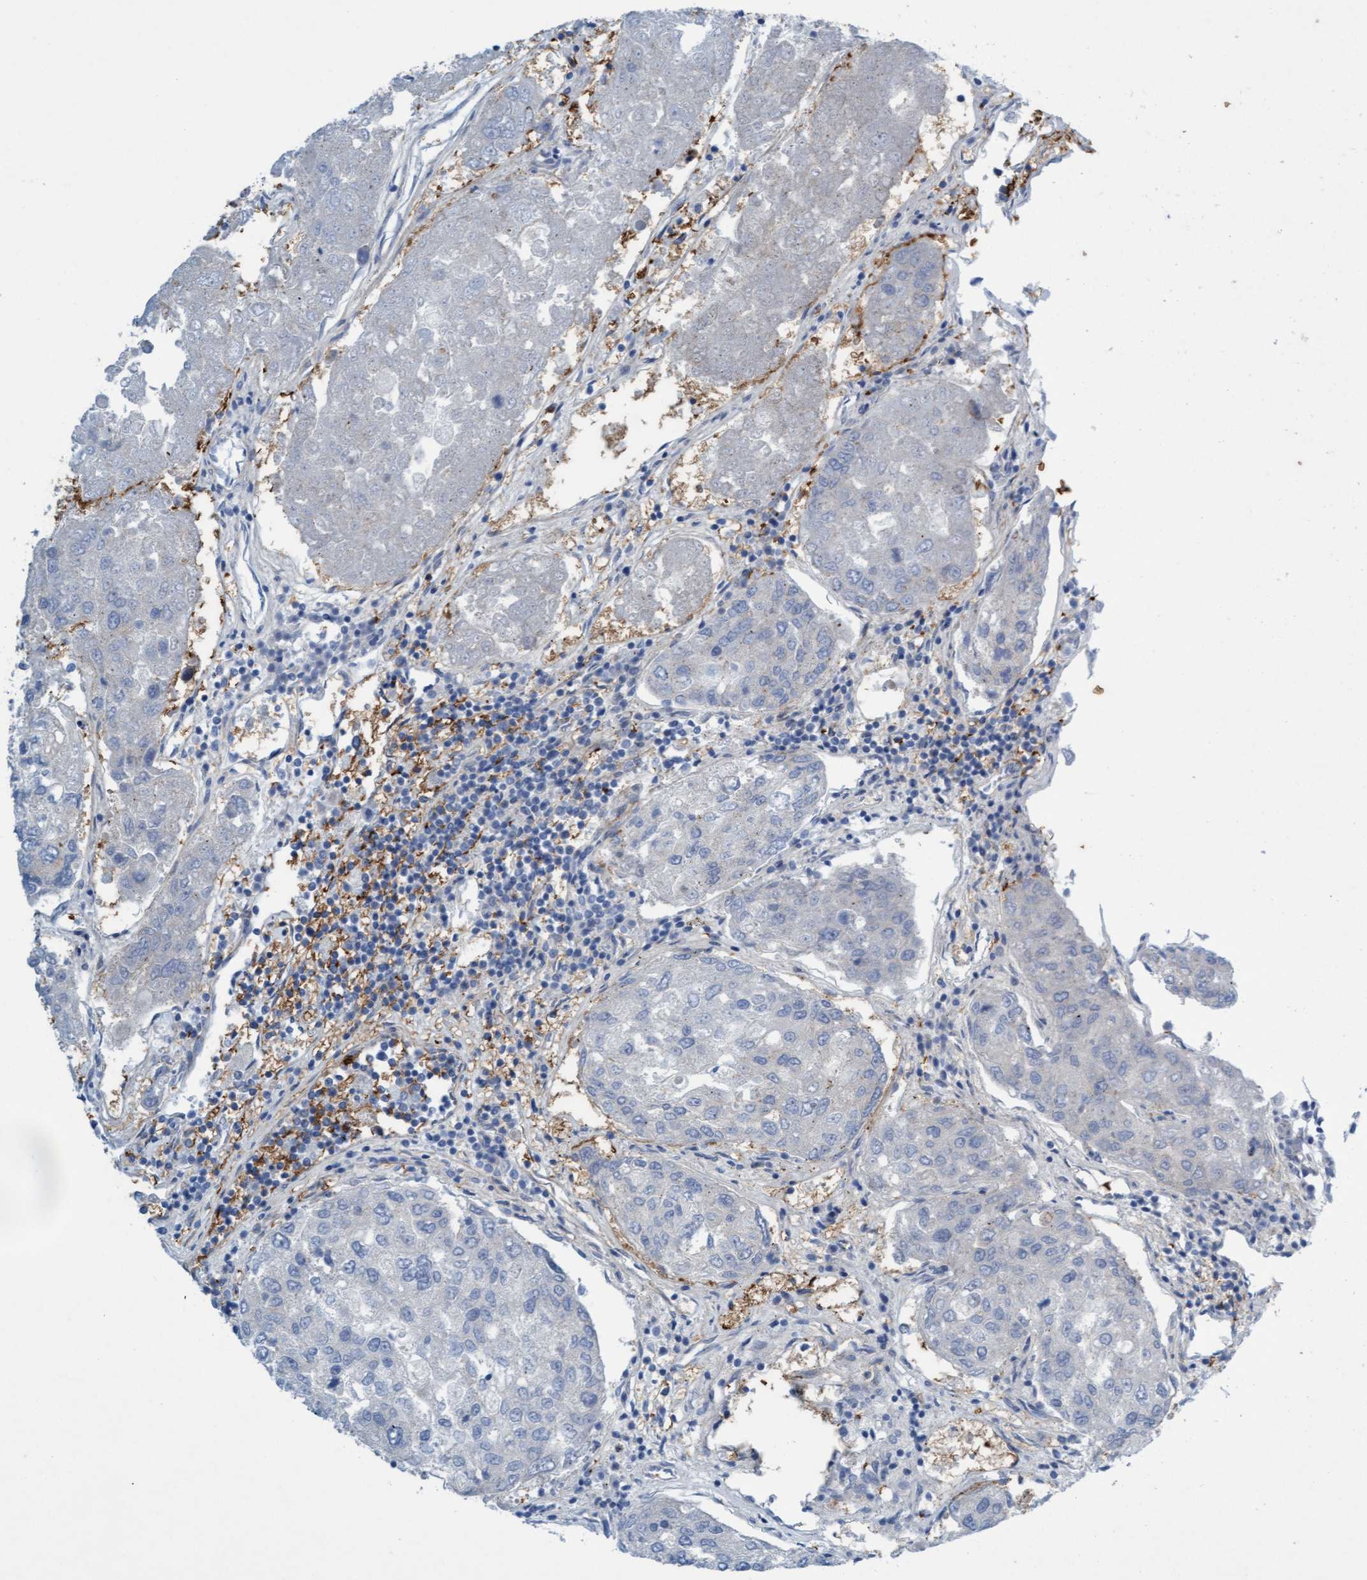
{"staining": {"intensity": "negative", "quantity": "none", "location": "none"}, "tissue": "urothelial cancer", "cell_type": "Tumor cells", "image_type": "cancer", "snomed": [{"axis": "morphology", "description": "Urothelial carcinoma, High grade"}, {"axis": "topography", "description": "Lymph node"}, {"axis": "topography", "description": "Urinary bladder"}], "caption": "This is a micrograph of immunohistochemistry staining of urothelial cancer, which shows no staining in tumor cells.", "gene": "SPEM2", "patient": {"sex": "male", "age": 51}}